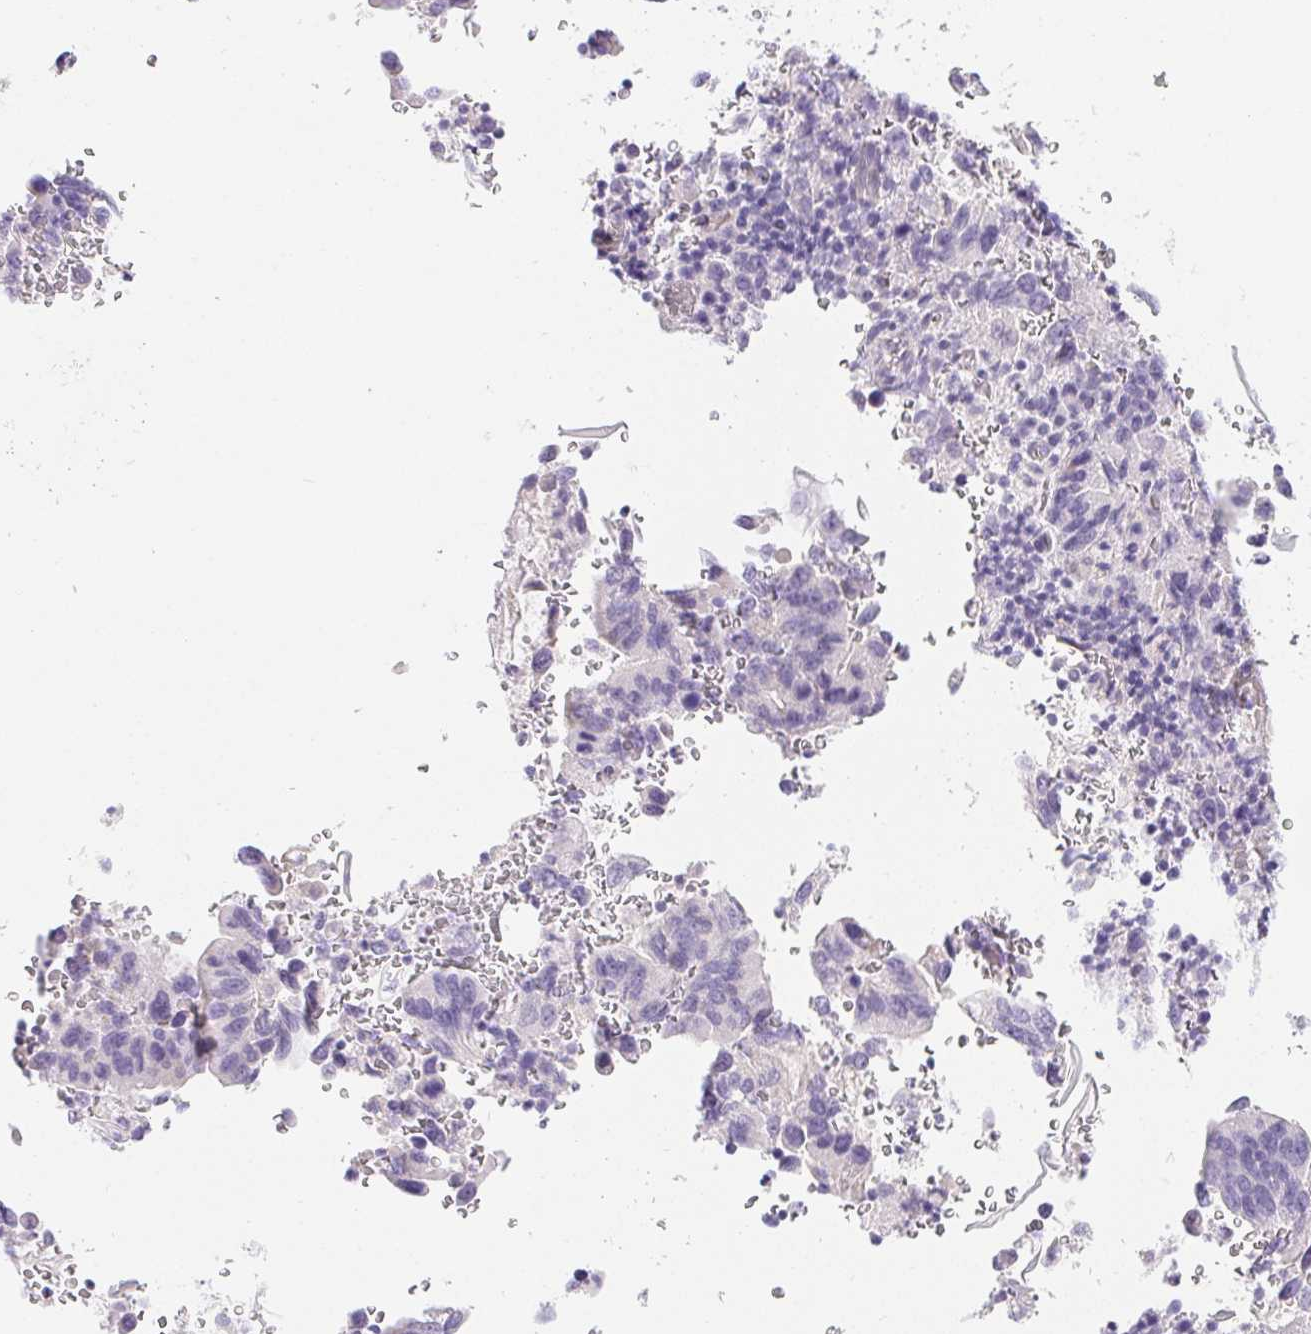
{"staining": {"intensity": "negative", "quantity": "none", "location": "none"}, "tissue": "stomach cancer", "cell_type": "Tumor cells", "image_type": "cancer", "snomed": [{"axis": "morphology", "description": "Adenocarcinoma, NOS"}, {"axis": "topography", "description": "Stomach, upper"}], "caption": "There is no significant staining in tumor cells of adenocarcinoma (stomach).", "gene": "PNLIP", "patient": {"sex": "male", "age": 74}}